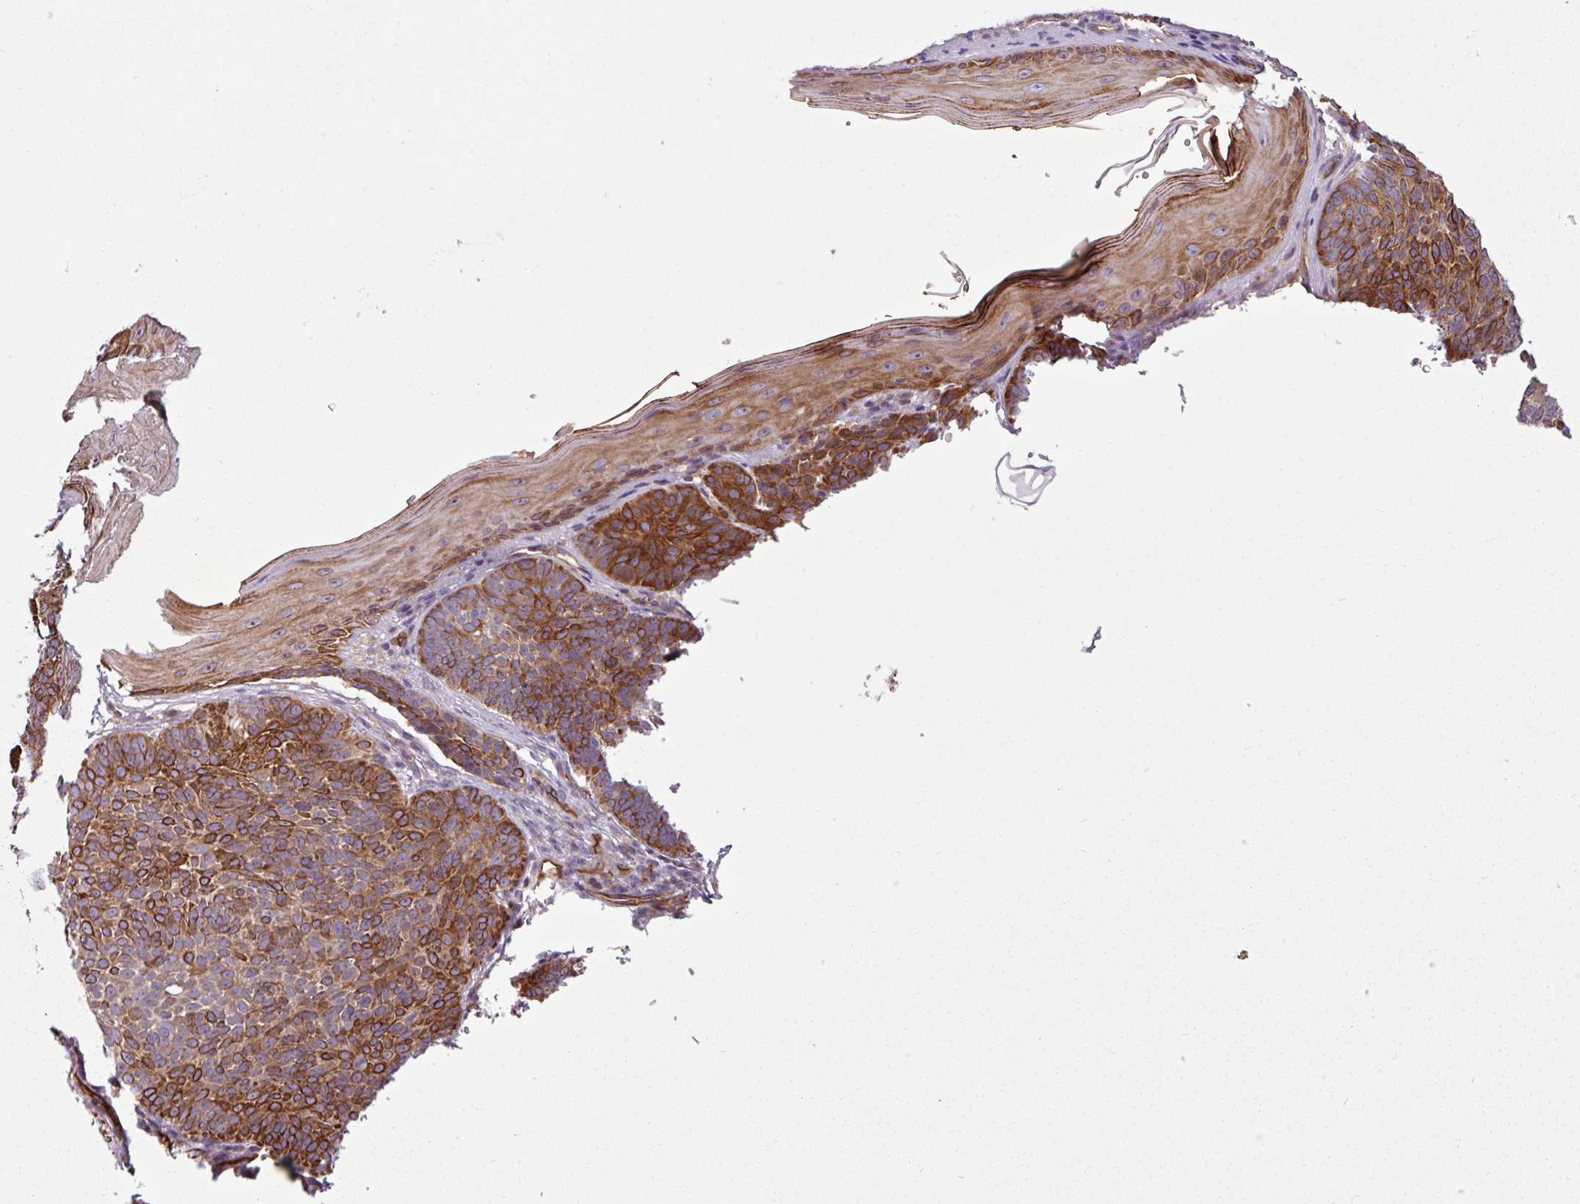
{"staining": {"intensity": "strong", "quantity": "25%-75%", "location": "cytoplasmic/membranous"}, "tissue": "skin cancer", "cell_type": "Tumor cells", "image_type": "cancer", "snomed": [{"axis": "morphology", "description": "Basal cell carcinoma"}, {"axis": "topography", "description": "Skin"}], "caption": "This micrograph demonstrates immunohistochemistry staining of human skin basal cell carcinoma, with high strong cytoplasmic/membranous staining in approximately 25%-75% of tumor cells.", "gene": "ZNF106", "patient": {"sex": "male", "age": 85}}